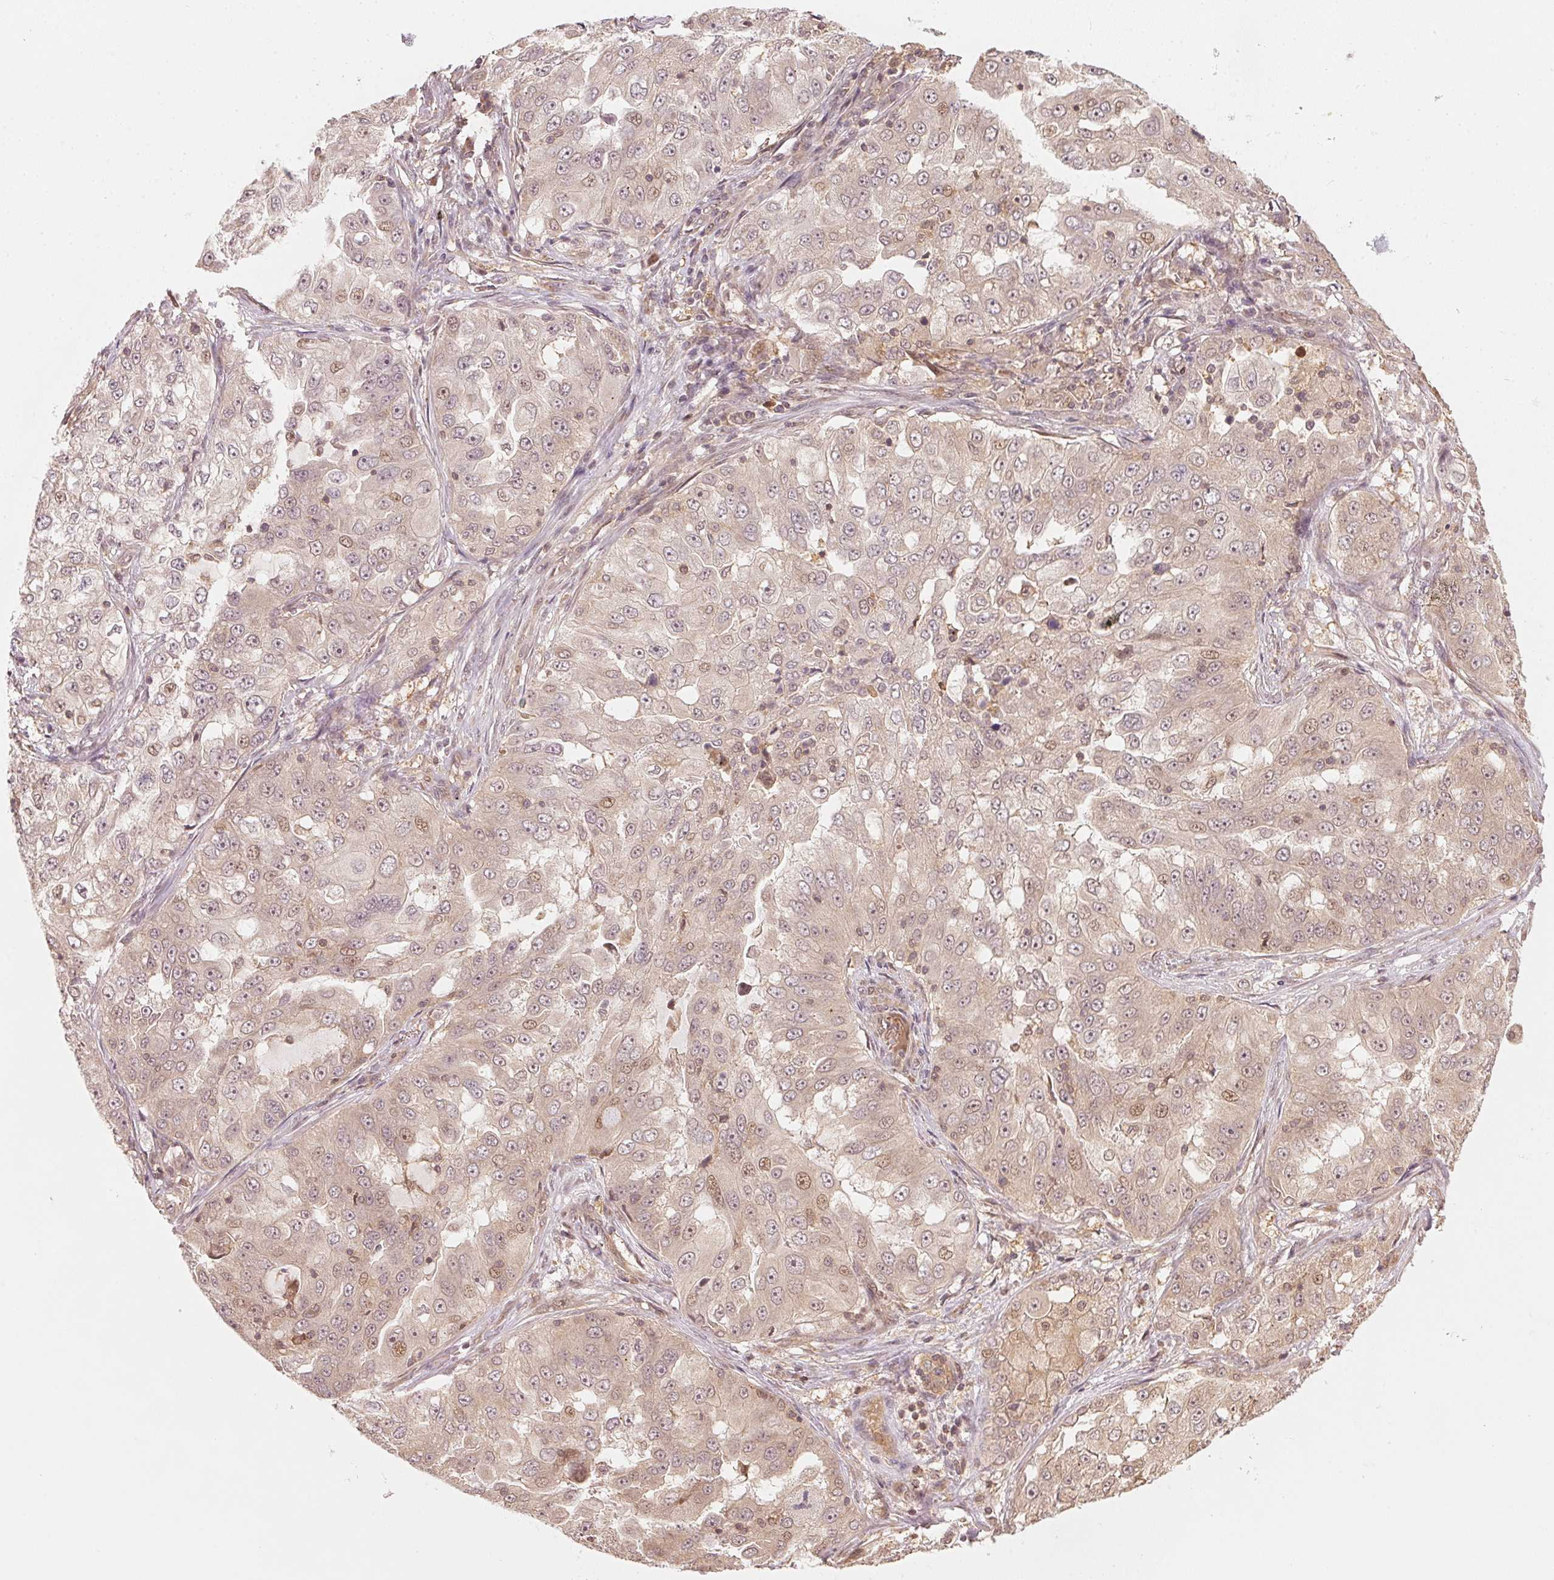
{"staining": {"intensity": "weak", "quantity": ">75%", "location": "cytoplasmic/membranous,nuclear"}, "tissue": "lung cancer", "cell_type": "Tumor cells", "image_type": "cancer", "snomed": [{"axis": "morphology", "description": "Adenocarcinoma, NOS"}, {"axis": "topography", "description": "Lung"}], "caption": "The micrograph shows staining of adenocarcinoma (lung), revealing weak cytoplasmic/membranous and nuclear protein positivity (brown color) within tumor cells.", "gene": "UBE2L3", "patient": {"sex": "female", "age": 61}}